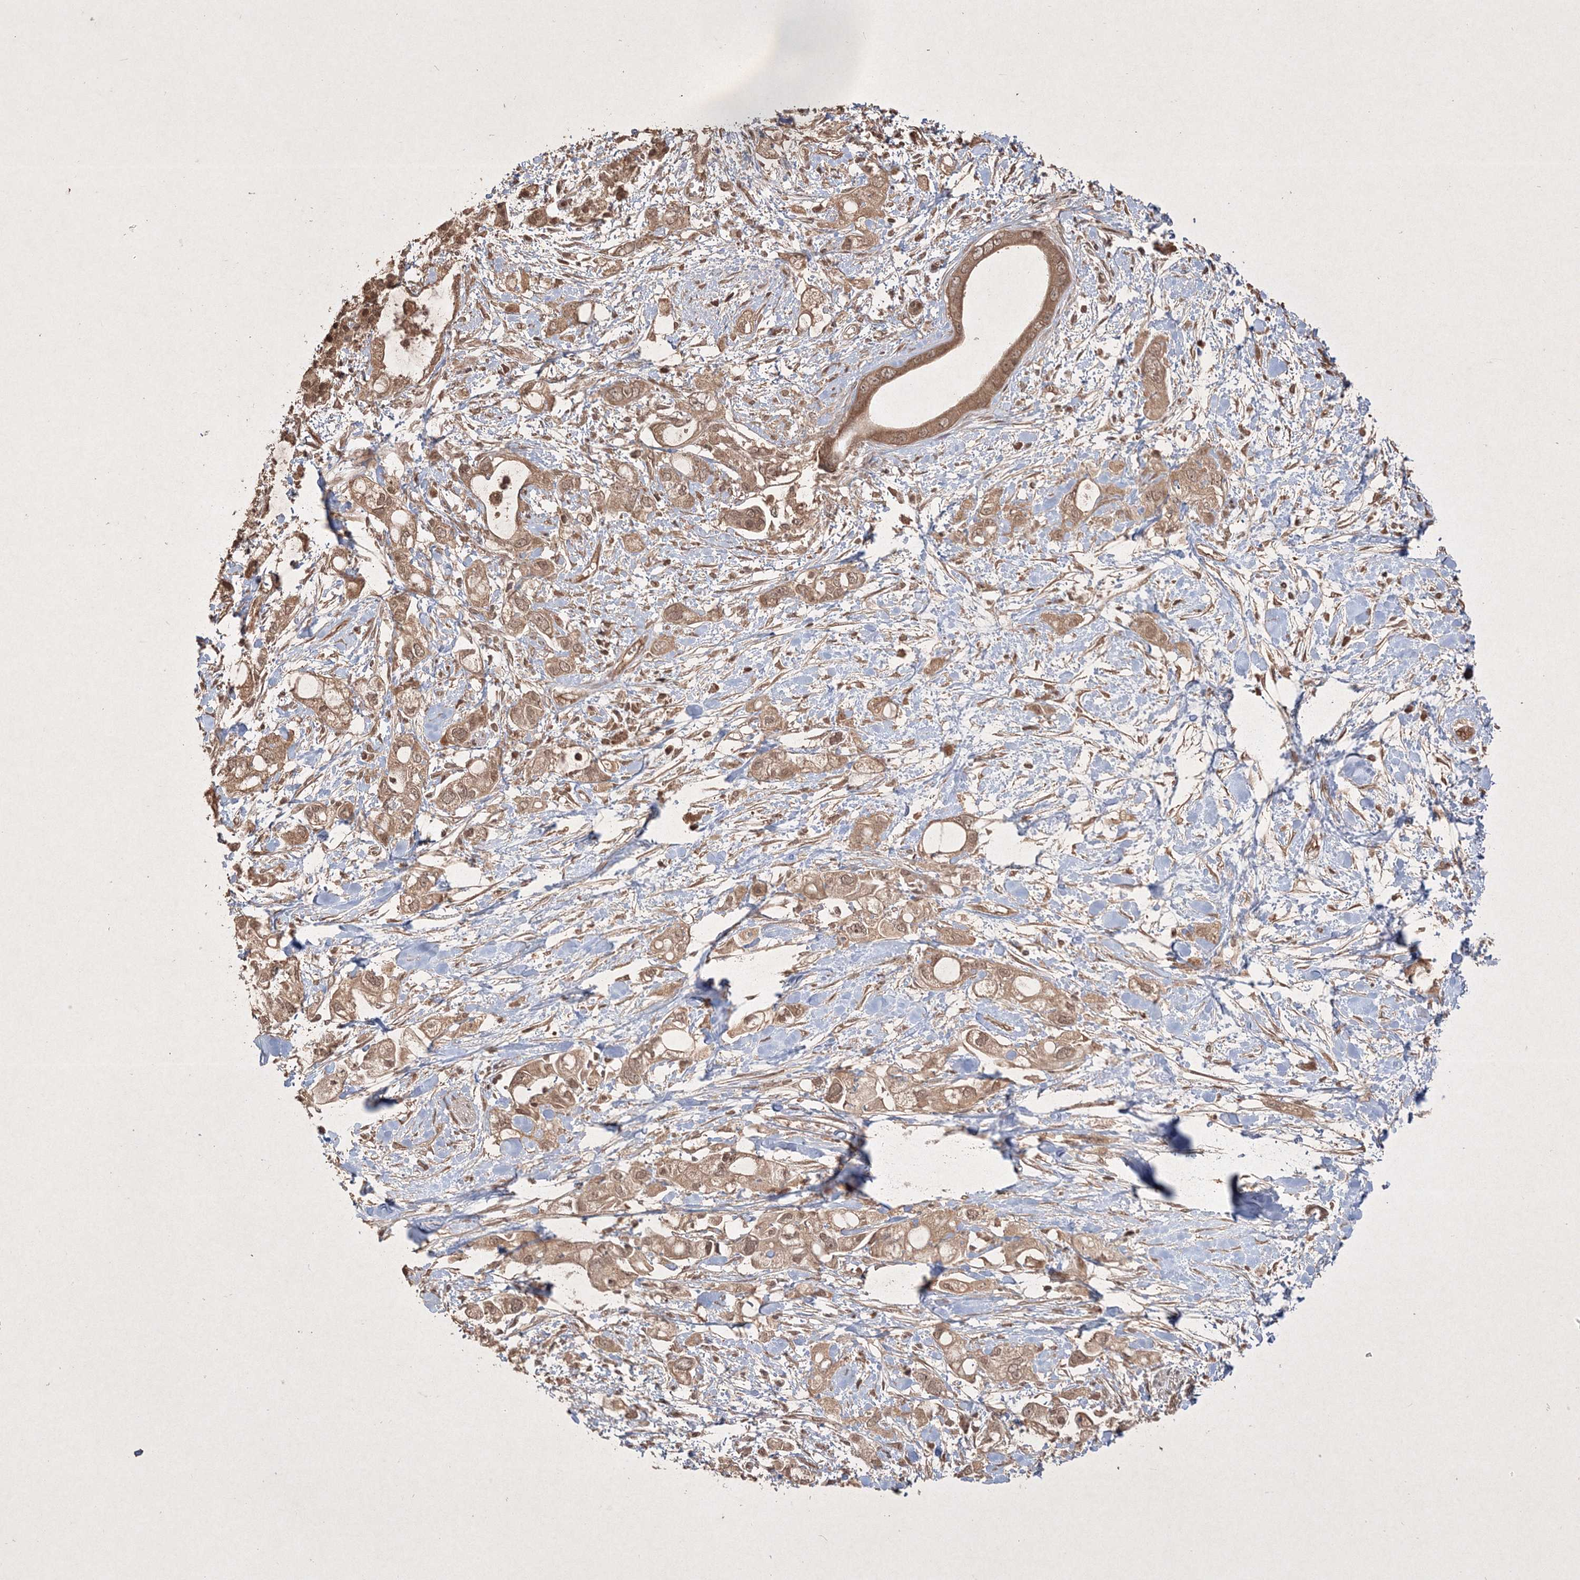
{"staining": {"intensity": "moderate", "quantity": ">75%", "location": "cytoplasmic/membranous,nuclear"}, "tissue": "pancreatic cancer", "cell_type": "Tumor cells", "image_type": "cancer", "snomed": [{"axis": "morphology", "description": "Adenocarcinoma, NOS"}, {"axis": "topography", "description": "Pancreas"}], "caption": "Pancreatic cancer (adenocarcinoma) stained for a protein exhibits moderate cytoplasmic/membranous and nuclear positivity in tumor cells. Nuclei are stained in blue.", "gene": "PELI3", "patient": {"sex": "female", "age": 56}}